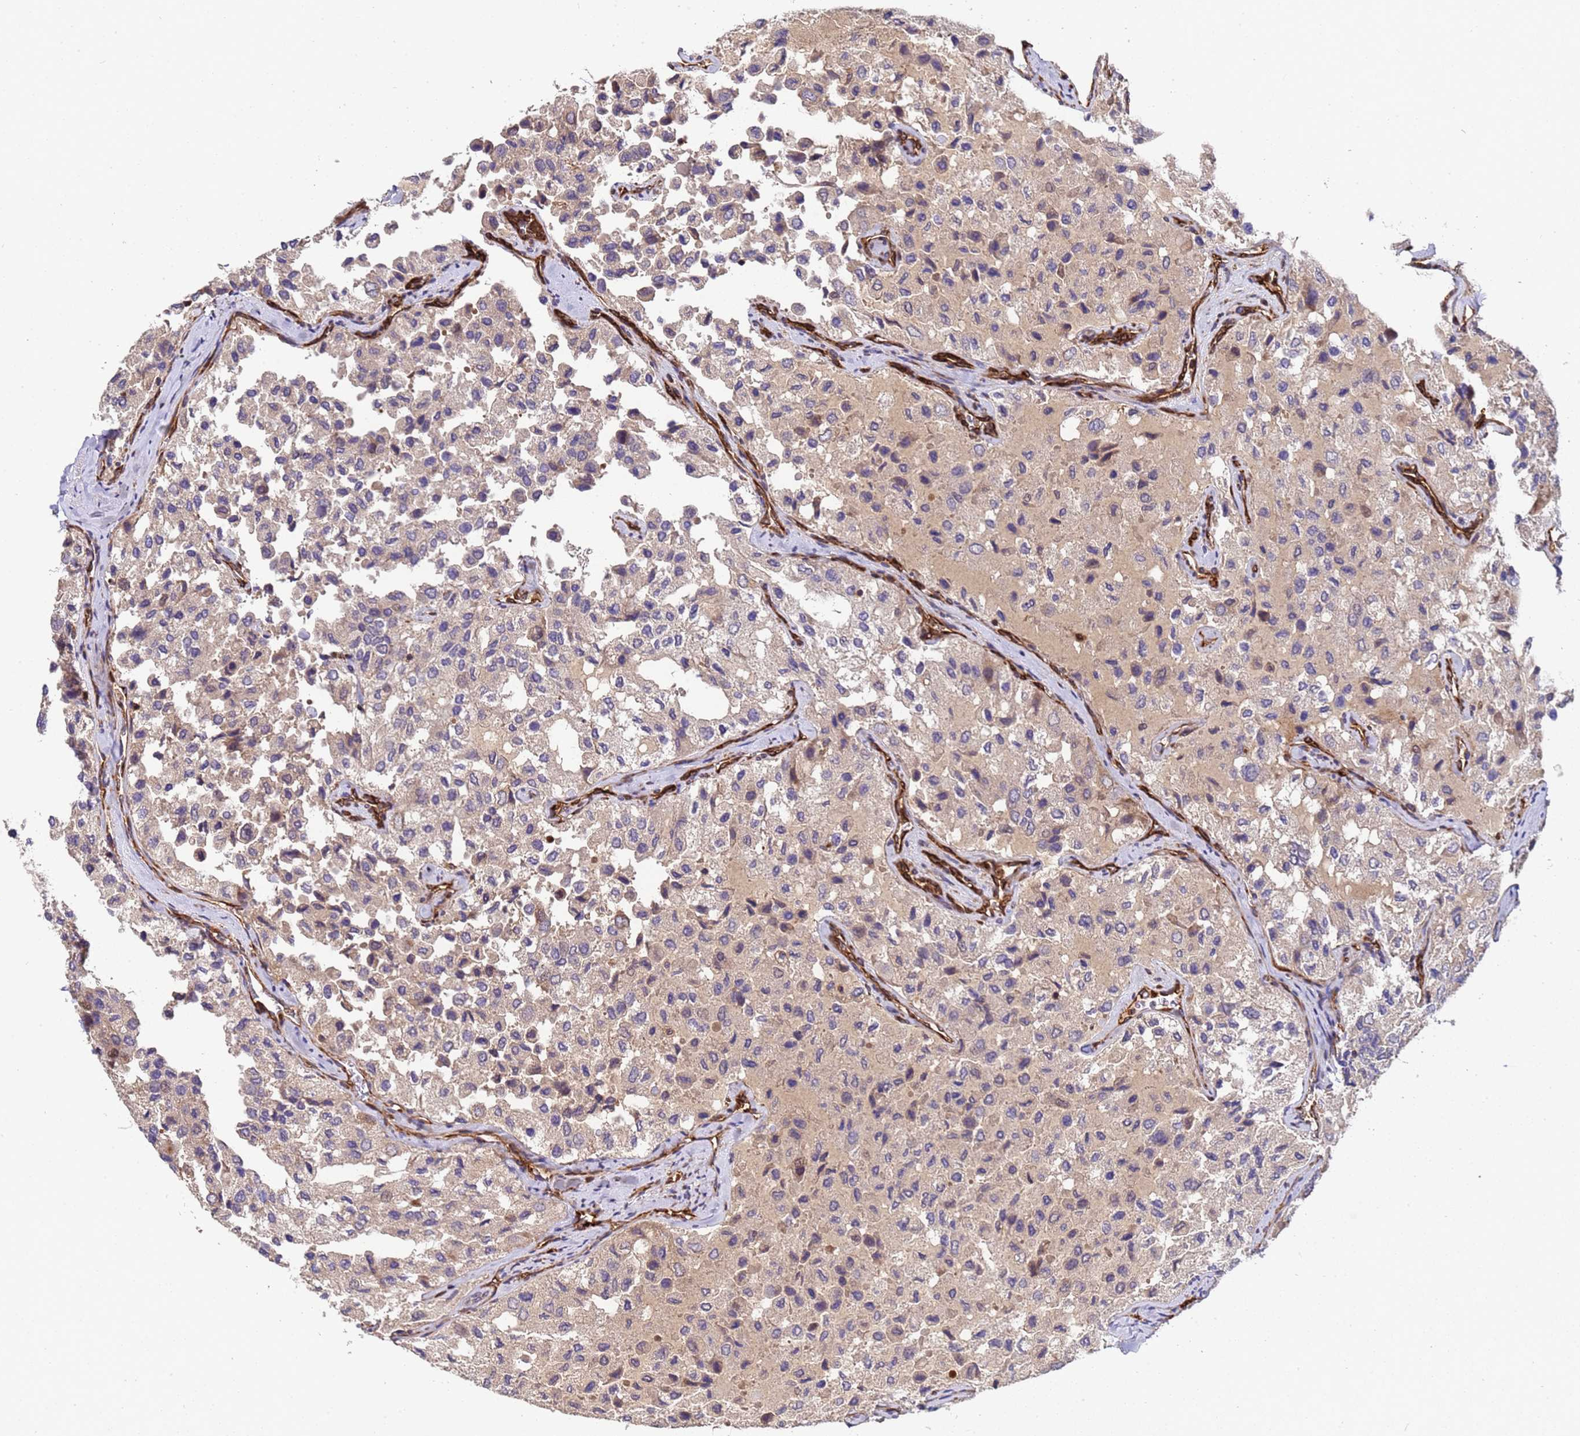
{"staining": {"intensity": "weak", "quantity": "<25%", "location": "cytoplasmic/membranous"}, "tissue": "thyroid cancer", "cell_type": "Tumor cells", "image_type": "cancer", "snomed": [{"axis": "morphology", "description": "Follicular adenoma carcinoma, NOS"}, {"axis": "topography", "description": "Thyroid gland"}], "caption": "Immunohistochemical staining of thyroid follicular adenoma carcinoma displays no significant staining in tumor cells.", "gene": "MOCS1", "patient": {"sex": "male", "age": 75}}